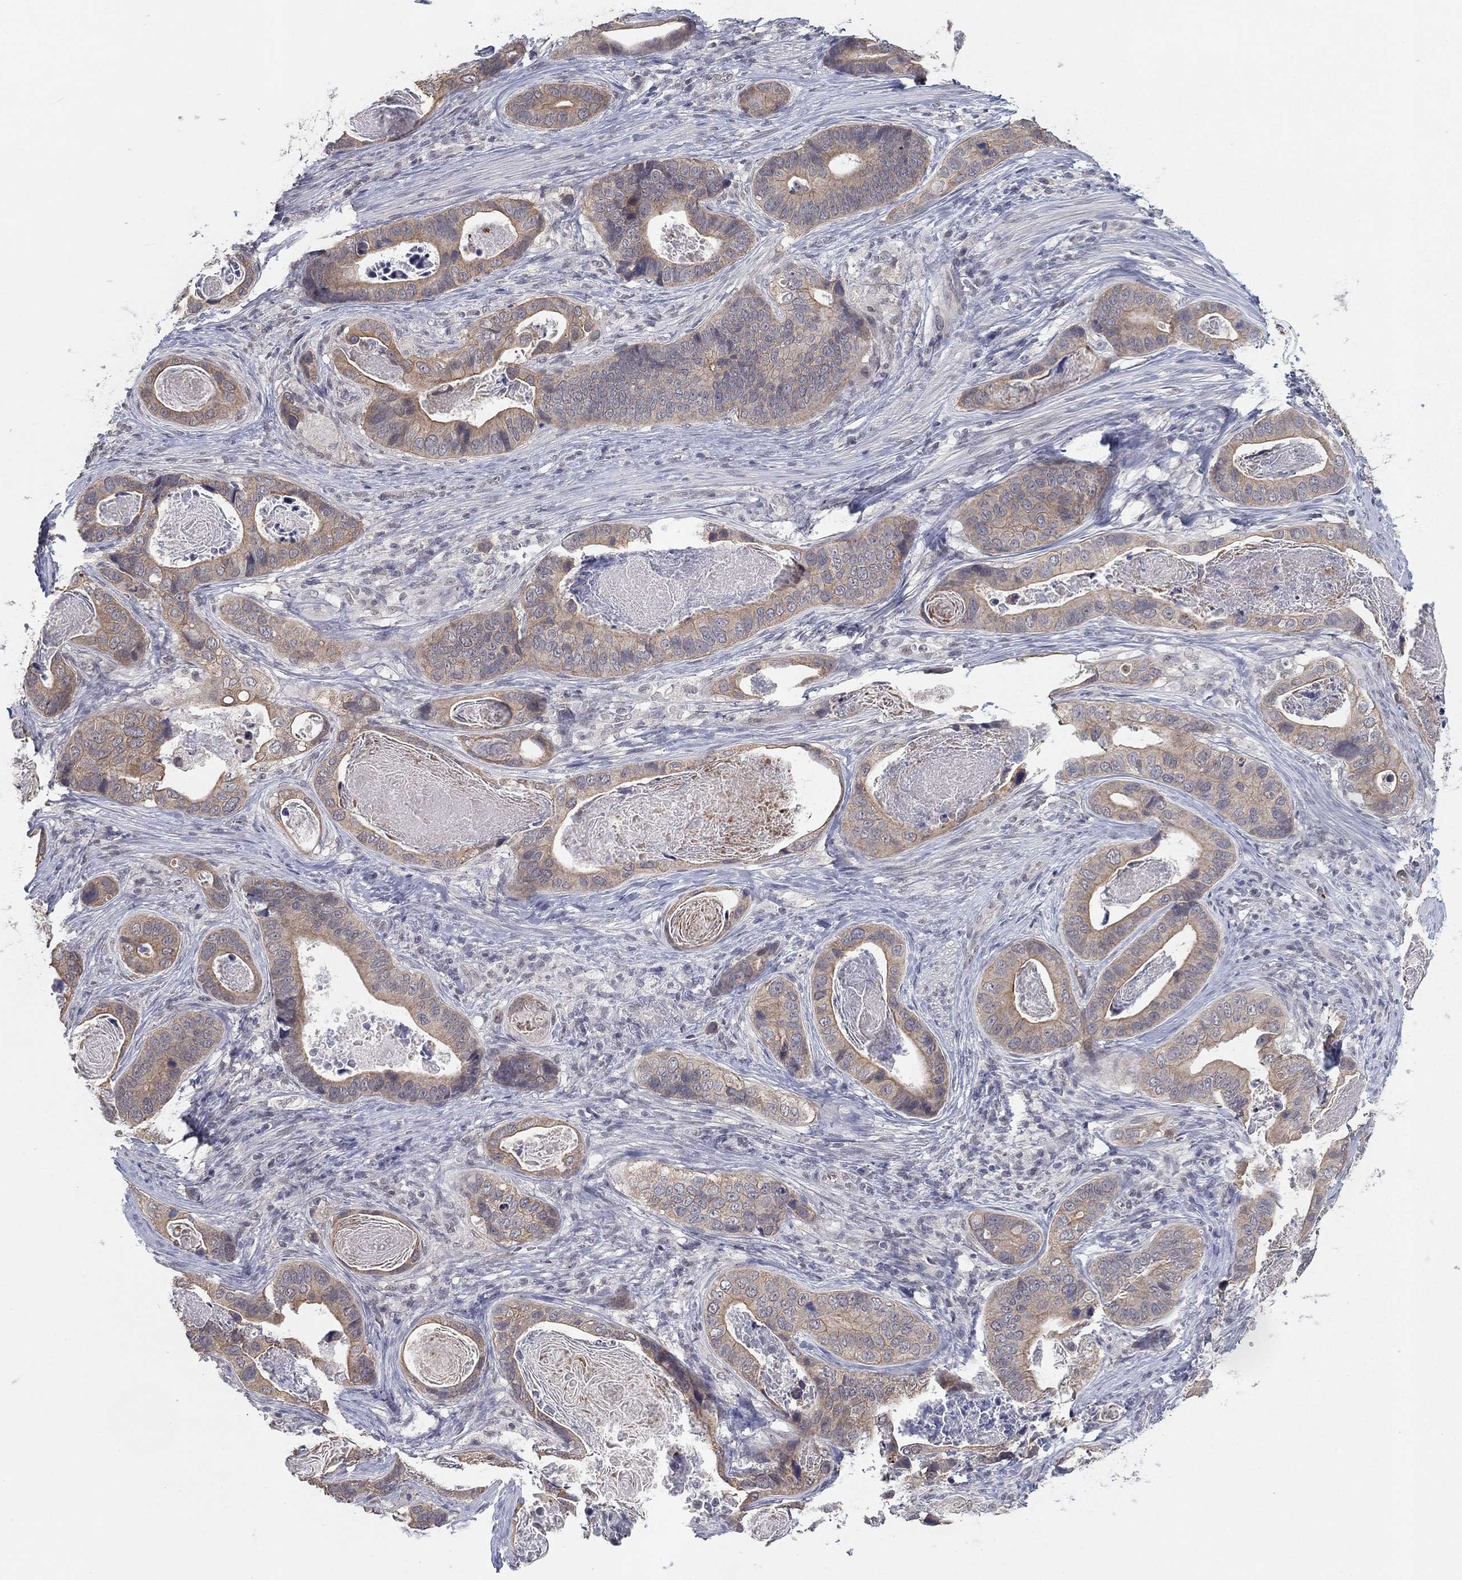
{"staining": {"intensity": "weak", "quantity": ">75%", "location": "cytoplasmic/membranous"}, "tissue": "stomach cancer", "cell_type": "Tumor cells", "image_type": "cancer", "snomed": [{"axis": "morphology", "description": "Adenocarcinoma, NOS"}, {"axis": "topography", "description": "Stomach"}], "caption": "IHC of human stomach adenocarcinoma exhibits low levels of weak cytoplasmic/membranous expression in approximately >75% of tumor cells.", "gene": "SLC22A2", "patient": {"sex": "male", "age": 84}}